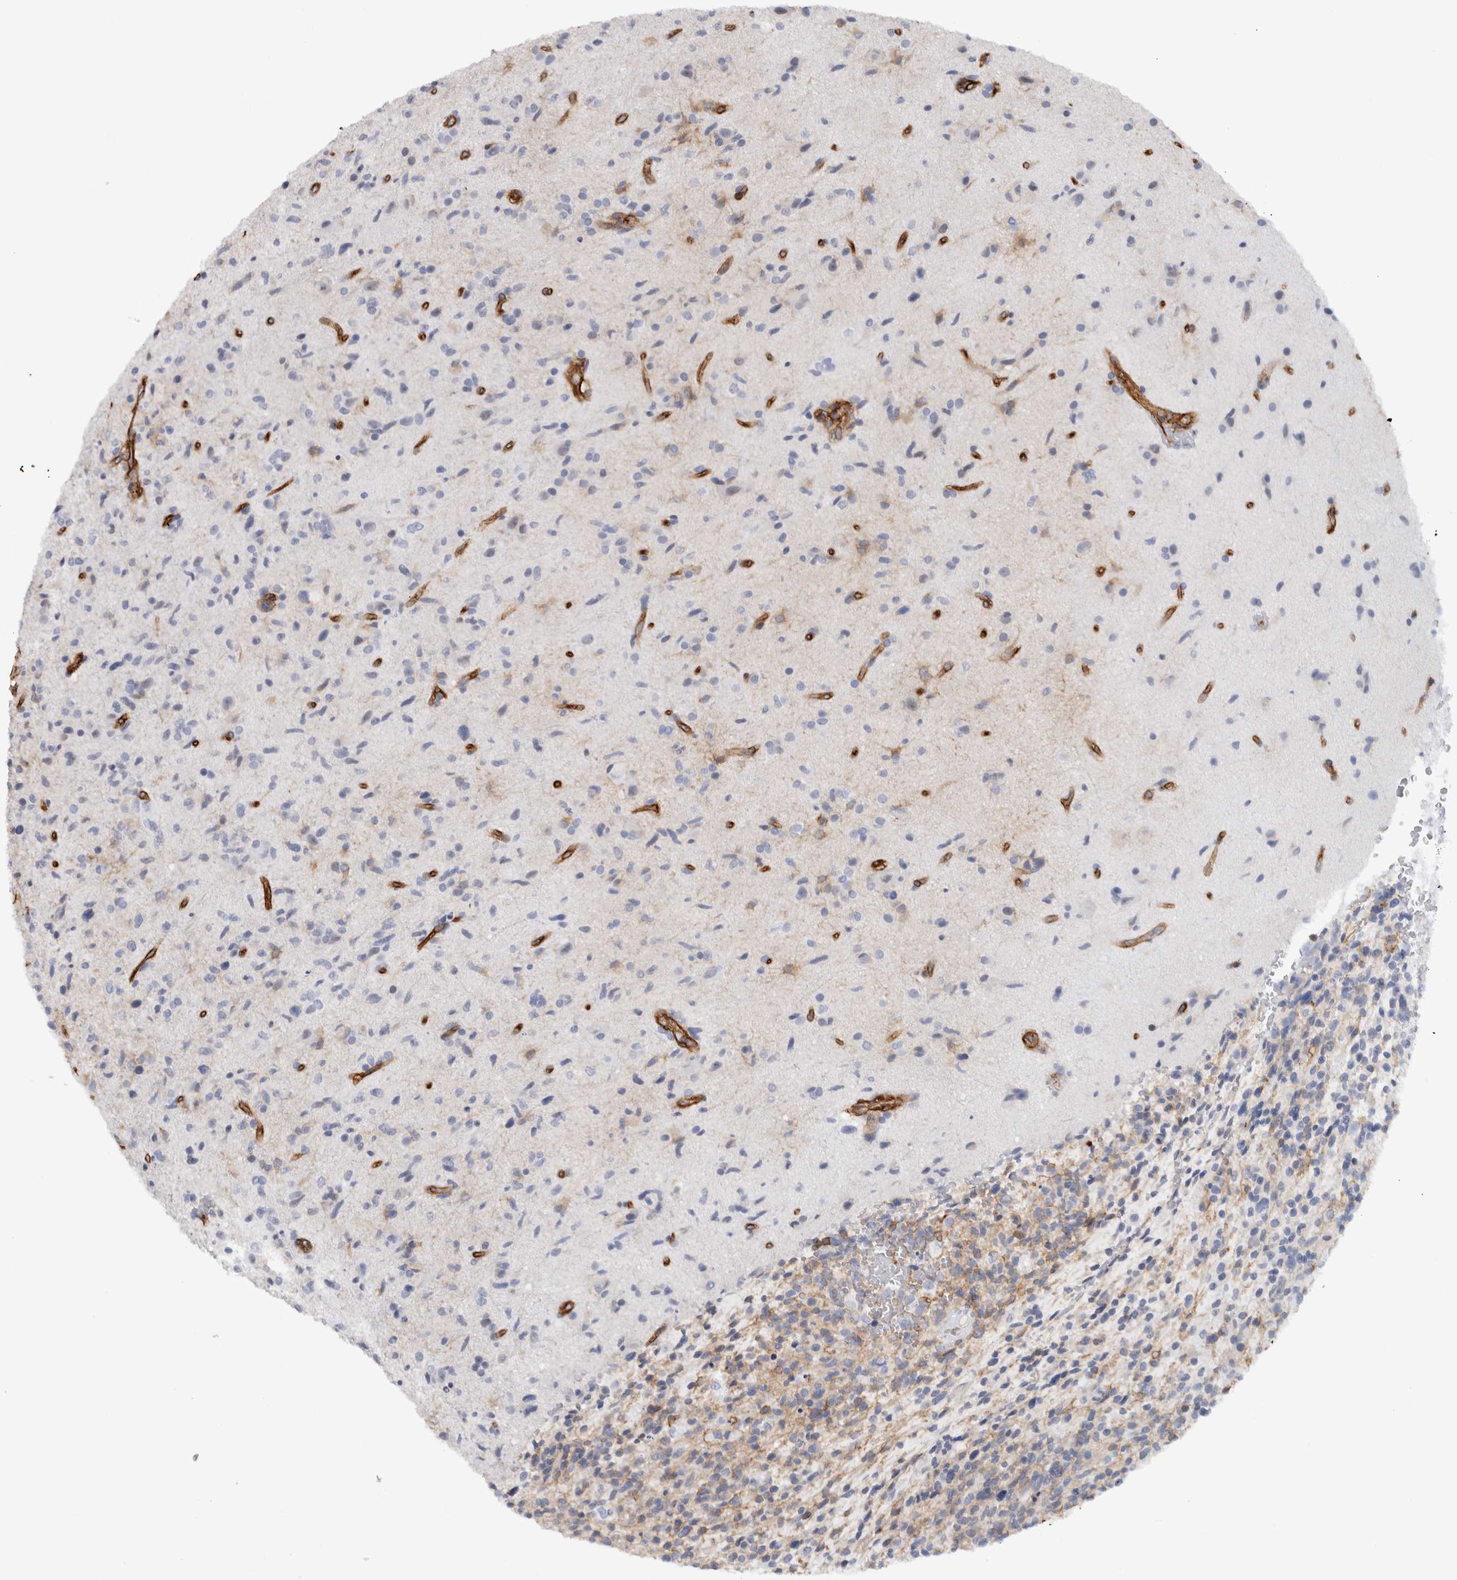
{"staining": {"intensity": "negative", "quantity": "none", "location": "none"}, "tissue": "glioma", "cell_type": "Tumor cells", "image_type": "cancer", "snomed": [{"axis": "morphology", "description": "Glioma, malignant, High grade"}, {"axis": "topography", "description": "Brain"}], "caption": "Immunohistochemistry (IHC) micrograph of neoplastic tissue: glioma stained with DAB reveals no significant protein staining in tumor cells.", "gene": "AHNAK", "patient": {"sex": "male", "age": 72}}